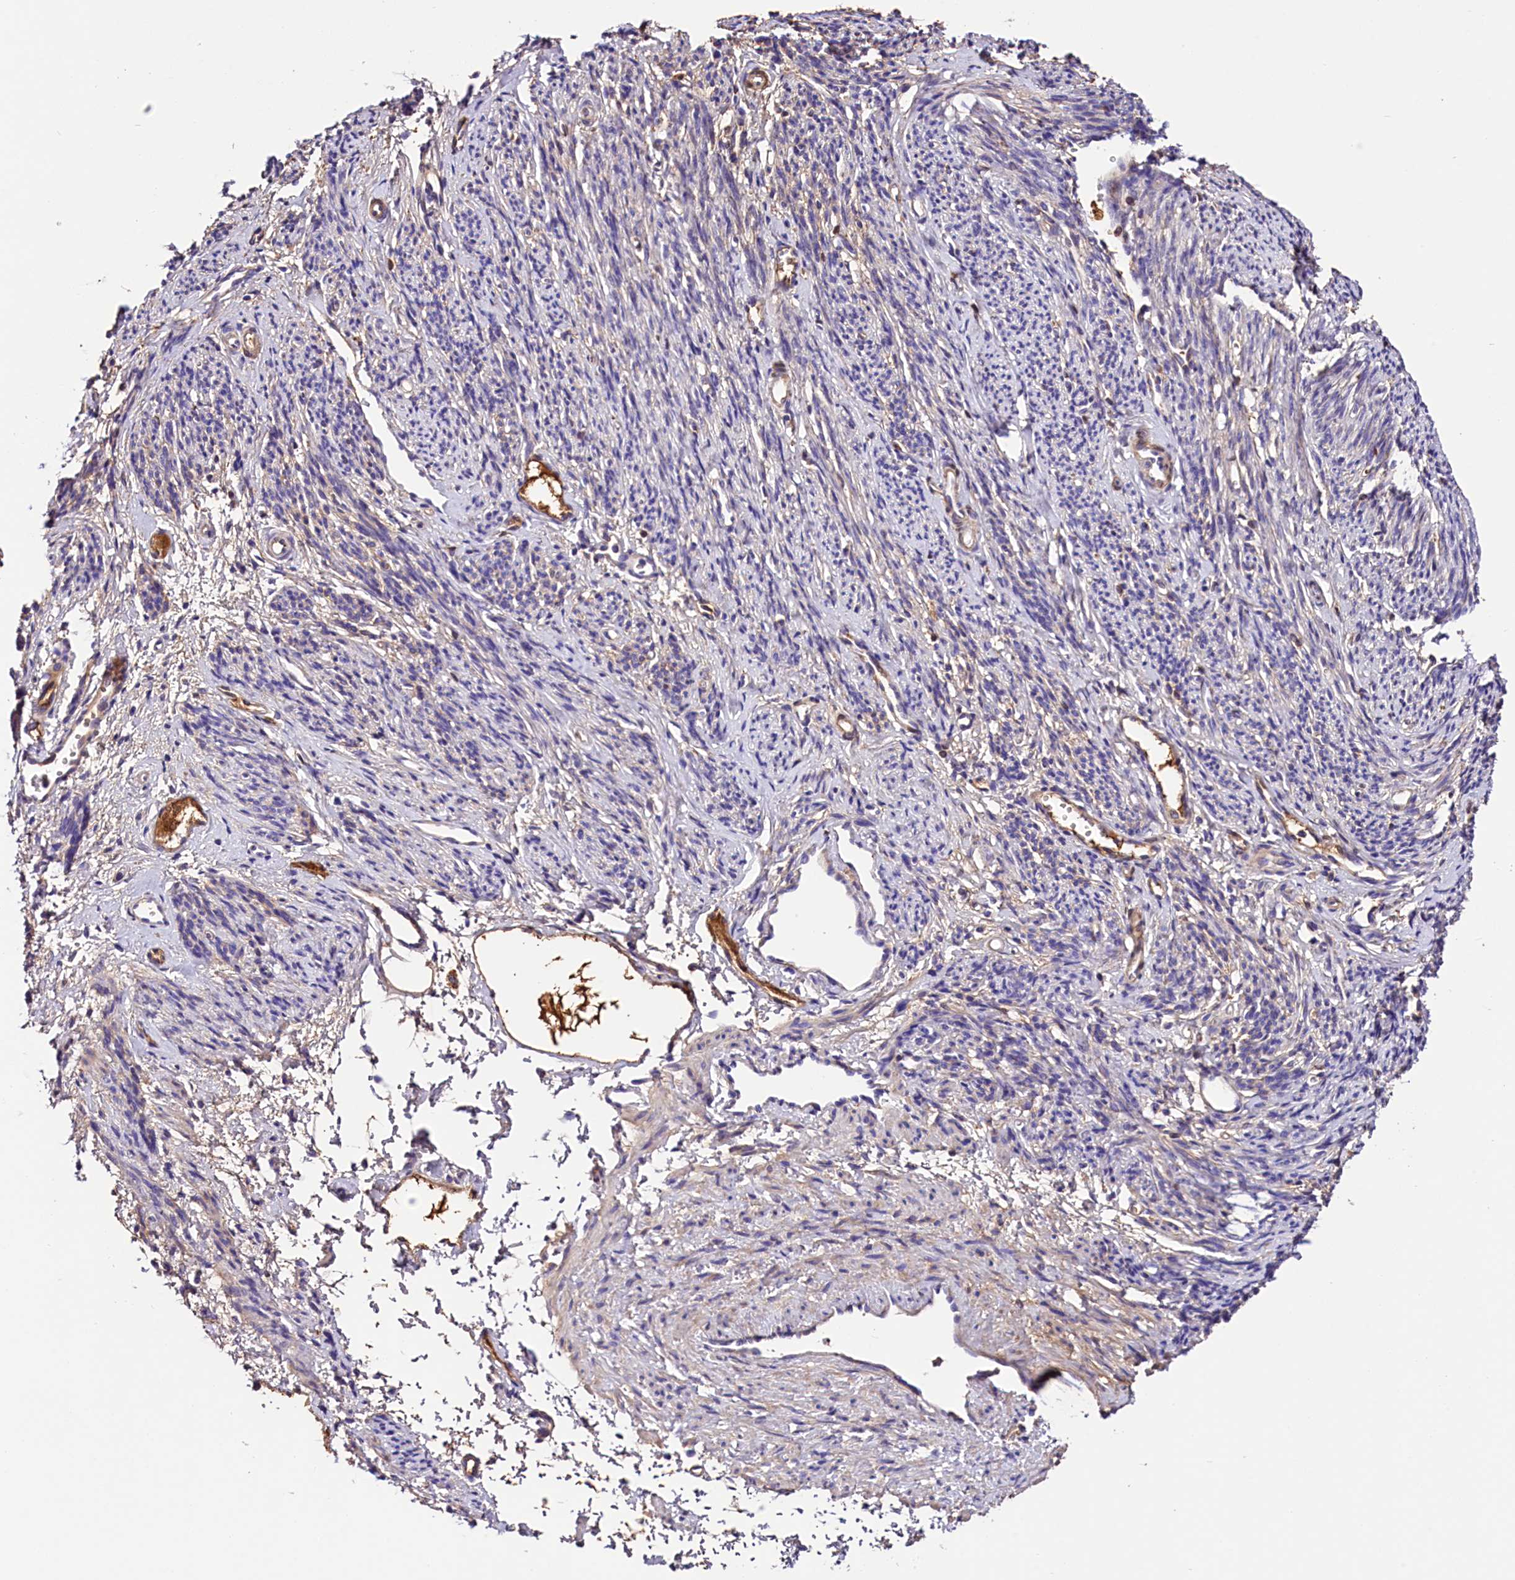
{"staining": {"intensity": "weak", "quantity": "<25%", "location": "cytoplasmic/membranous"}, "tissue": "smooth muscle", "cell_type": "Smooth muscle cells", "image_type": "normal", "snomed": [{"axis": "morphology", "description": "Normal tissue, NOS"}, {"axis": "topography", "description": "Smooth muscle"}, {"axis": "topography", "description": "Uterus"}], "caption": "Smooth muscle stained for a protein using immunohistochemistry (IHC) displays no positivity smooth muscle cells.", "gene": "ARMC6", "patient": {"sex": "female", "age": 59}}